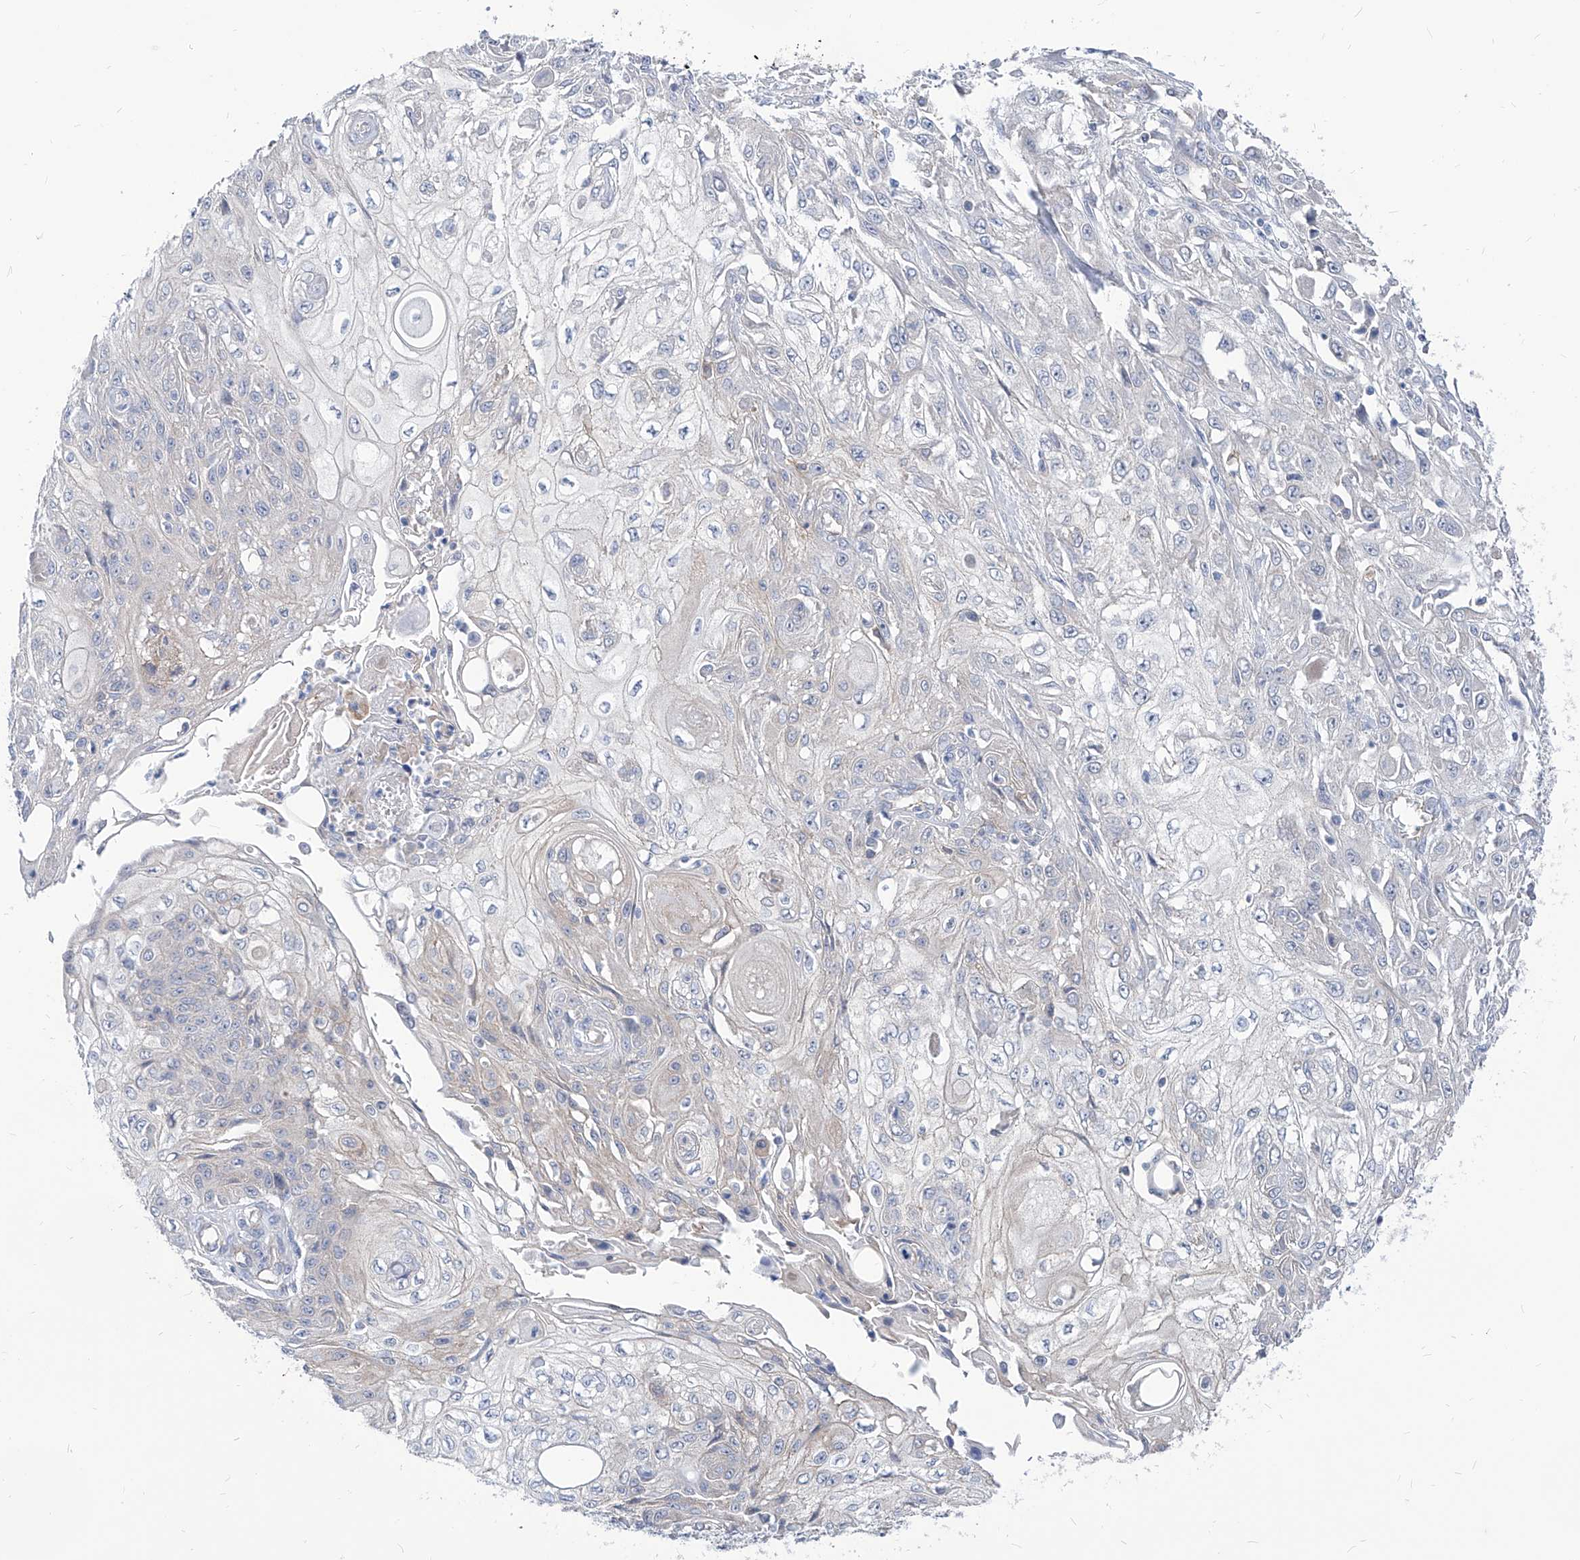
{"staining": {"intensity": "negative", "quantity": "none", "location": "none"}, "tissue": "skin cancer", "cell_type": "Tumor cells", "image_type": "cancer", "snomed": [{"axis": "morphology", "description": "Squamous cell carcinoma, NOS"}, {"axis": "morphology", "description": "Squamous cell carcinoma, metastatic, NOS"}, {"axis": "topography", "description": "Skin"}, {"axis": "topography", "description": "Lymph node"}], "caption": "An immunohistochemistry (IHC) image of skin squamous cell carcinoma is shown. There is no staining in tumor cells of skin squamous cell carcinoma.", "gene": "AKAP10", "patient": {"sex": "male", "age": 75}}